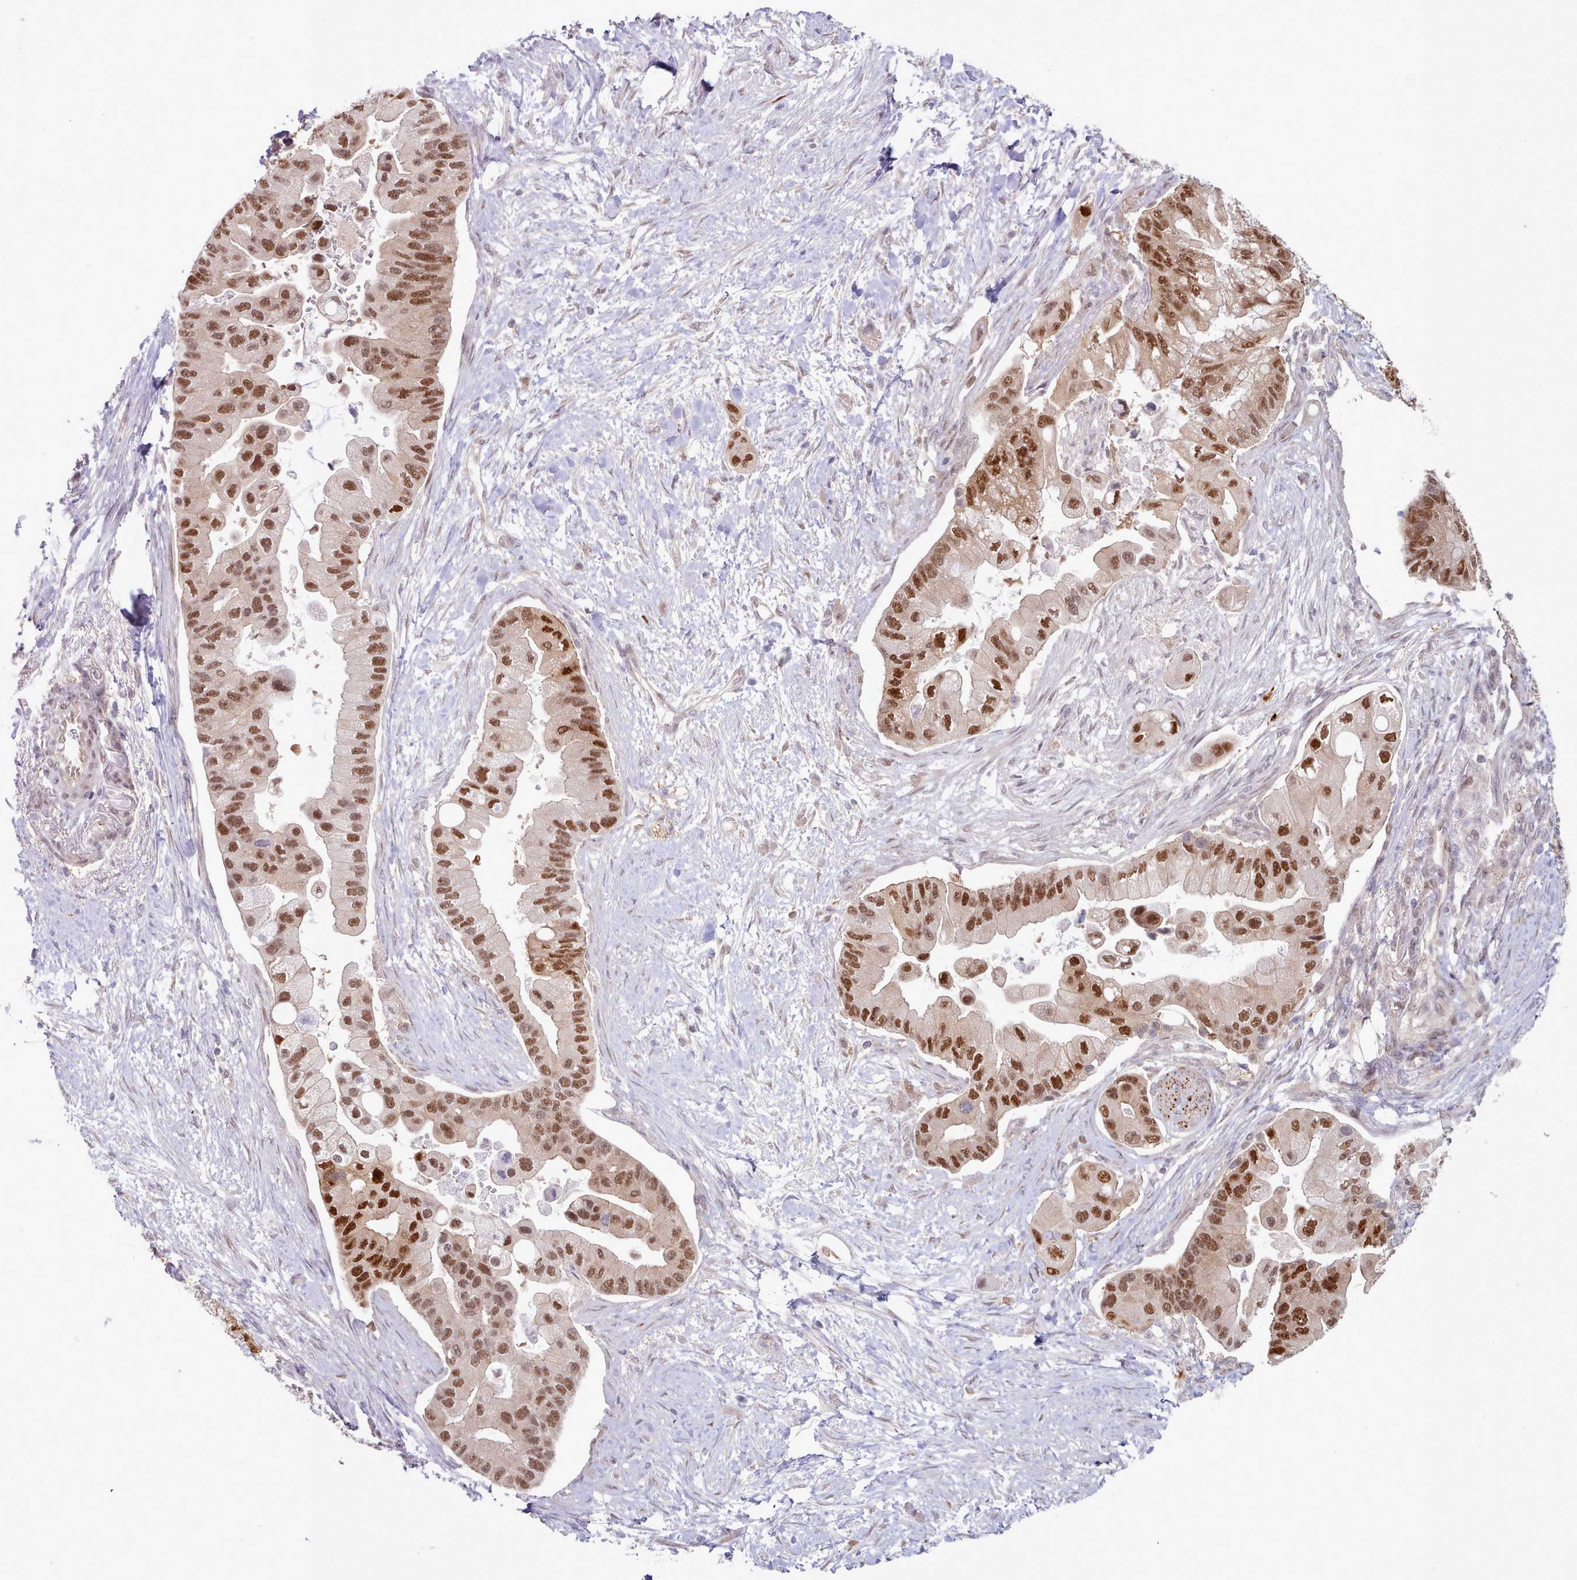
{"staining": {"intensity": "strong", "quantity": ">75%", "location": "cytoplasmic/membranous,nuclear"}, "tissue": "pancreatic cancer", "cell_type": "Tumor cells", "image_type": "cancer", "snomed": [{"axis": "morphology", "description": "Adenocarcinoma, NOS"}, {"axis": "topography", "description": "Pancreas"}], "caption": "Immunohistochemistry (DAB) staining of human adenocarcinoma (pancreatic) demonstrates strong cytoplasmic/membranous and nuclear protein staining in approximately >75% of tumor cells.", "gene": "CES3", "patient": {"sex": "male", "age": 57}}